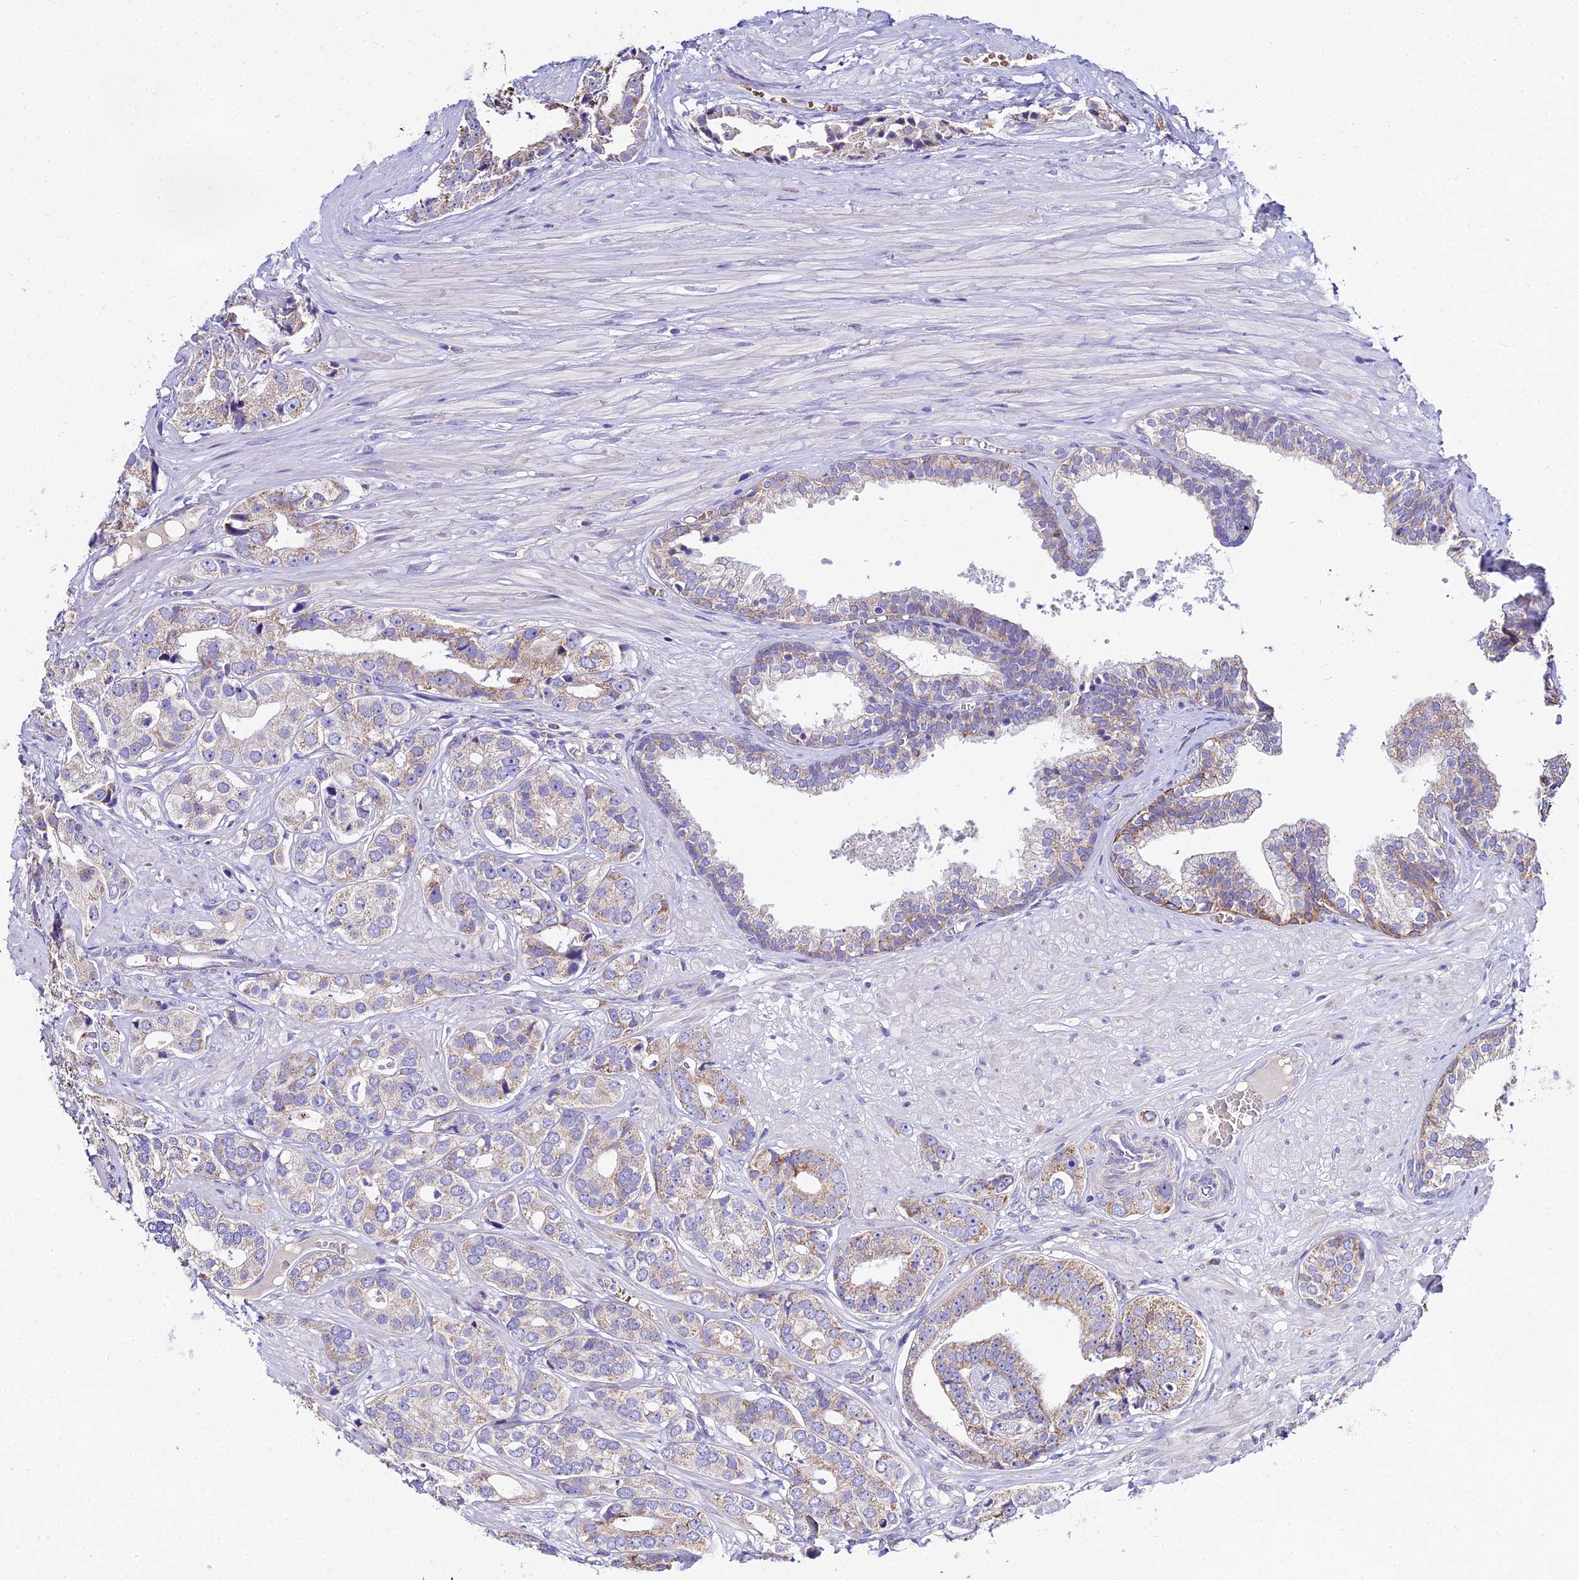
{"staining": {"intensity": "weak", "quantity": "<25%", "location": "cytoplasmic/membranous"}, "tissue": "prostate cancer", "cell_type": "Tumor cells", "image_type": "cancer", "snomed": [{"axis": "morphology", "description": "Adenocarcinoma, High grade"}, {"axis": "topography", "description": "Prostate"}], "caption": "Histopathology image shows no protein positivity in tumor cells of prostate cancer tissue. The staining was performed using DAB to visualize the protein expression in brown, while the nuclei were stained in blue with hematoxylin (Magnification: 20x).", "gene": "TYW5", "patient": {"sex": "male", "age": 71}}